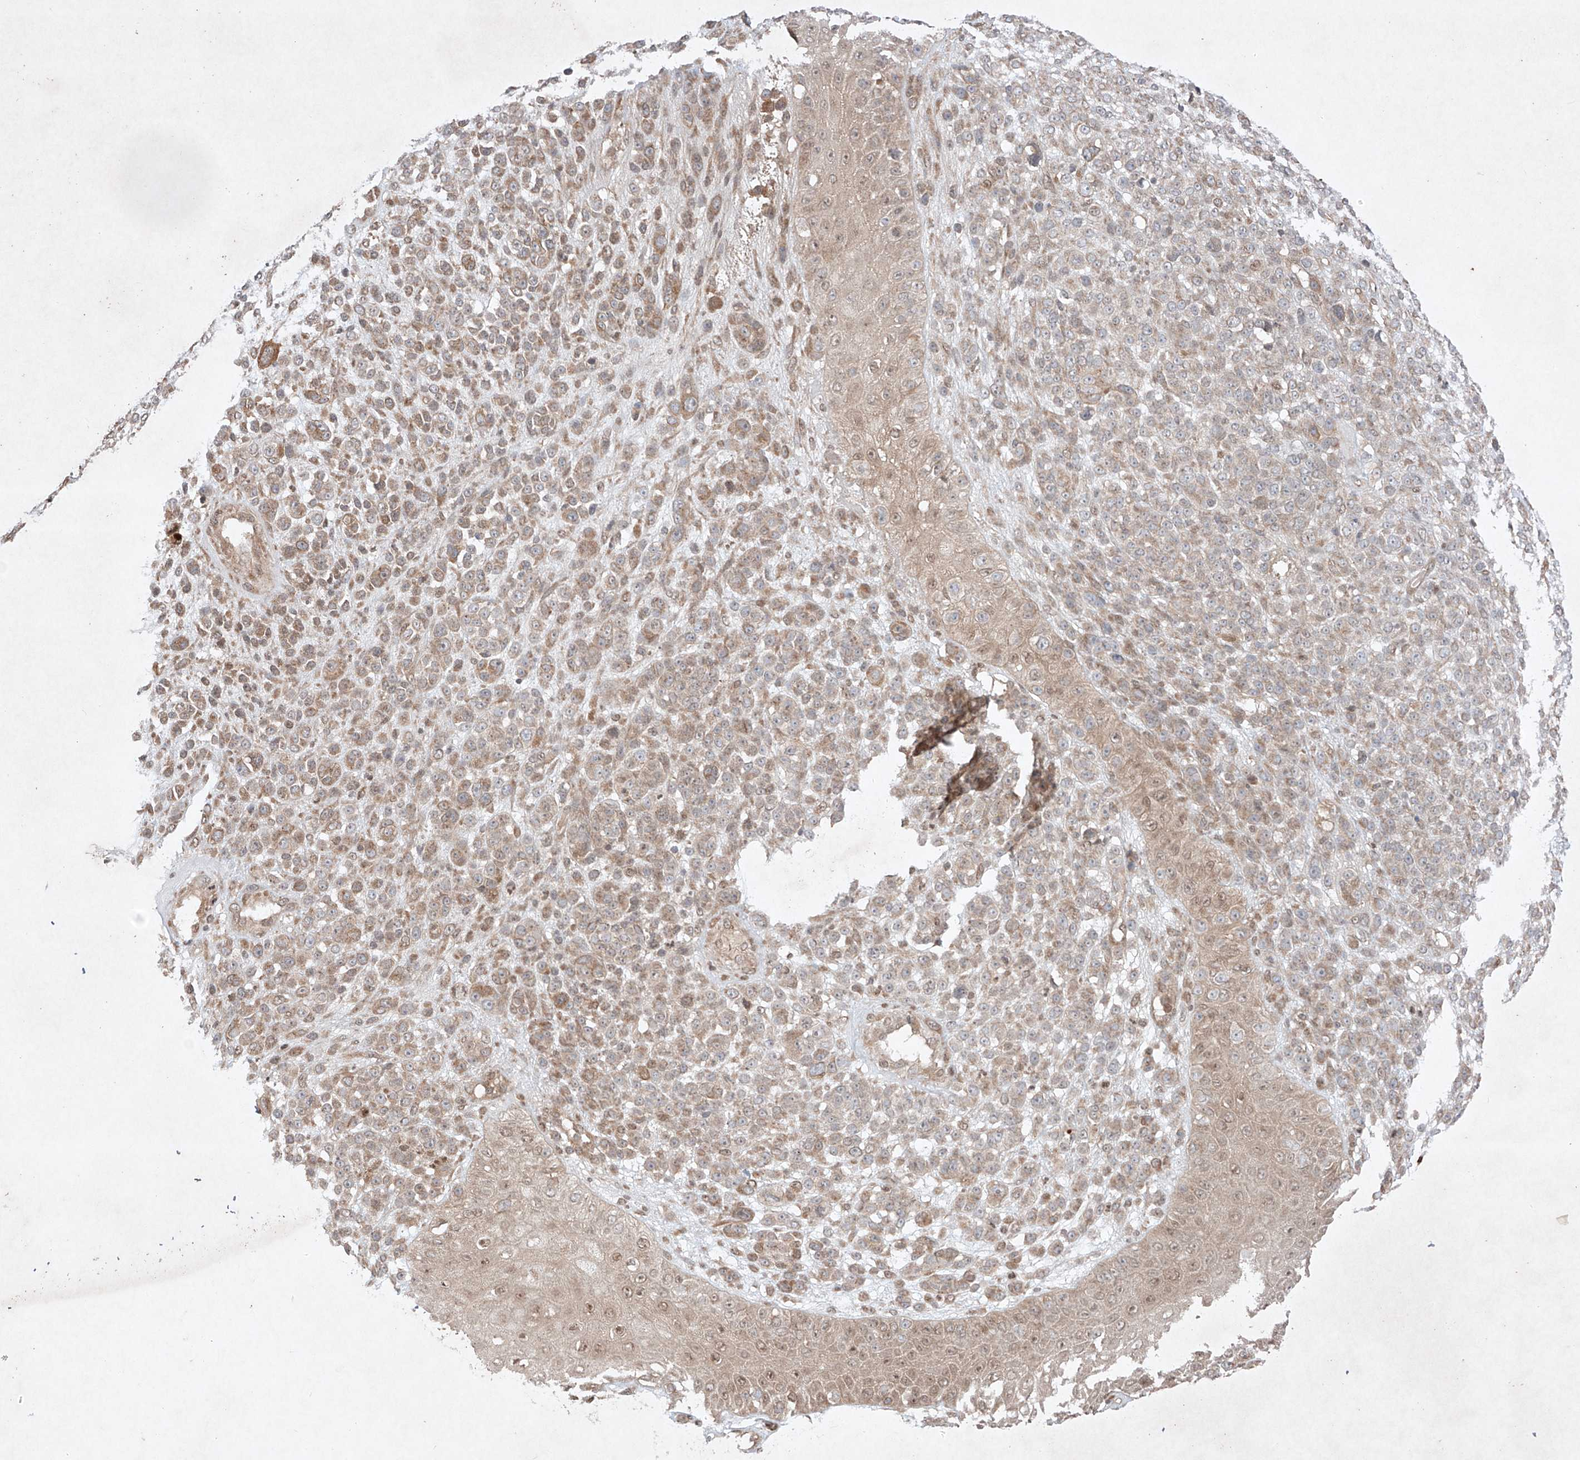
{"staining": {"intensity": "weak", "quantity": "25%-75%", "location": "cytoplasmic/membranous"}, "tissue": "melanoma", "cell_type": "Tumor cells", "image_type": "cancer", "snomed": [{"axis": "morphology", "description": "Malignant melanoma, NOS"}, {"axis": "topography", "description": "Skin"}], "caption": "Approximately 25%-75% of tumor cells in human malignant melanoma demonstrate weak cytoplasmic/membranous protein expression as visualized by brown immunohistochemical staining.", "gene": "RNF31", "patient": {"sex": "female", "age": 55}}